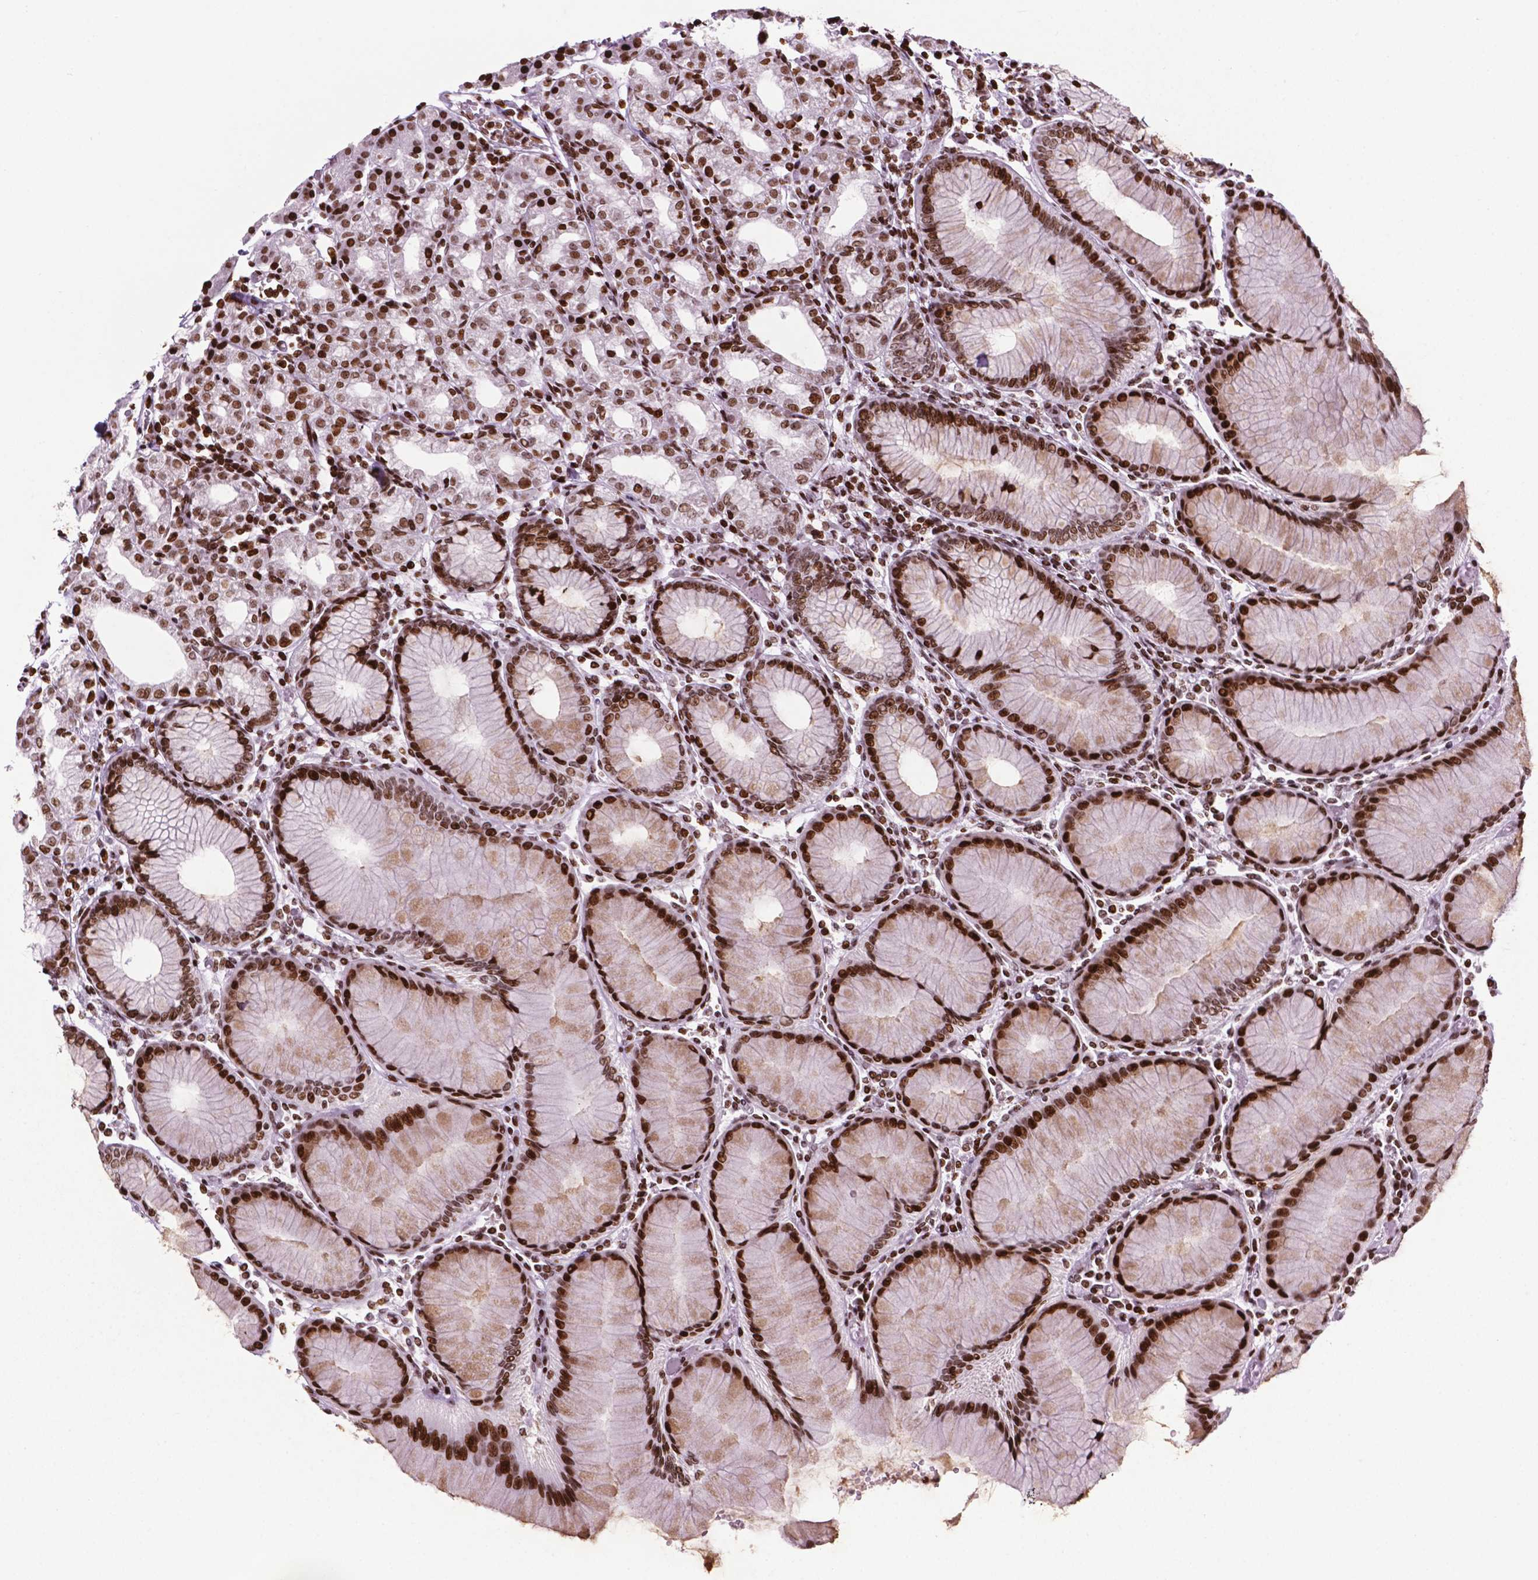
{"staining": {"intensity": "strong", "quantity": ">75%", "location": "nuclear"}, "tissue": "stomach", "cell_type": "Glandular cells", "image_type": "normal", "snomed": [{"axis": "morphology", "description": "Normal tissue, NOS"}, {"axis": "topography", "description": "Skeletal muscle"}, {"axis": "topography", "description": "Stomach"}], "caption": "Strong nuclear protein positivity is identified in about >75% of glandular cells in stomach. The staining was performed using DAB to visualize the protein expression in brown, while the nuclei were stained in blue with hematoxylin (Magnification: 20x).", "gene": "TMEM250", "patient": {"sex": "female", "age": 57}}